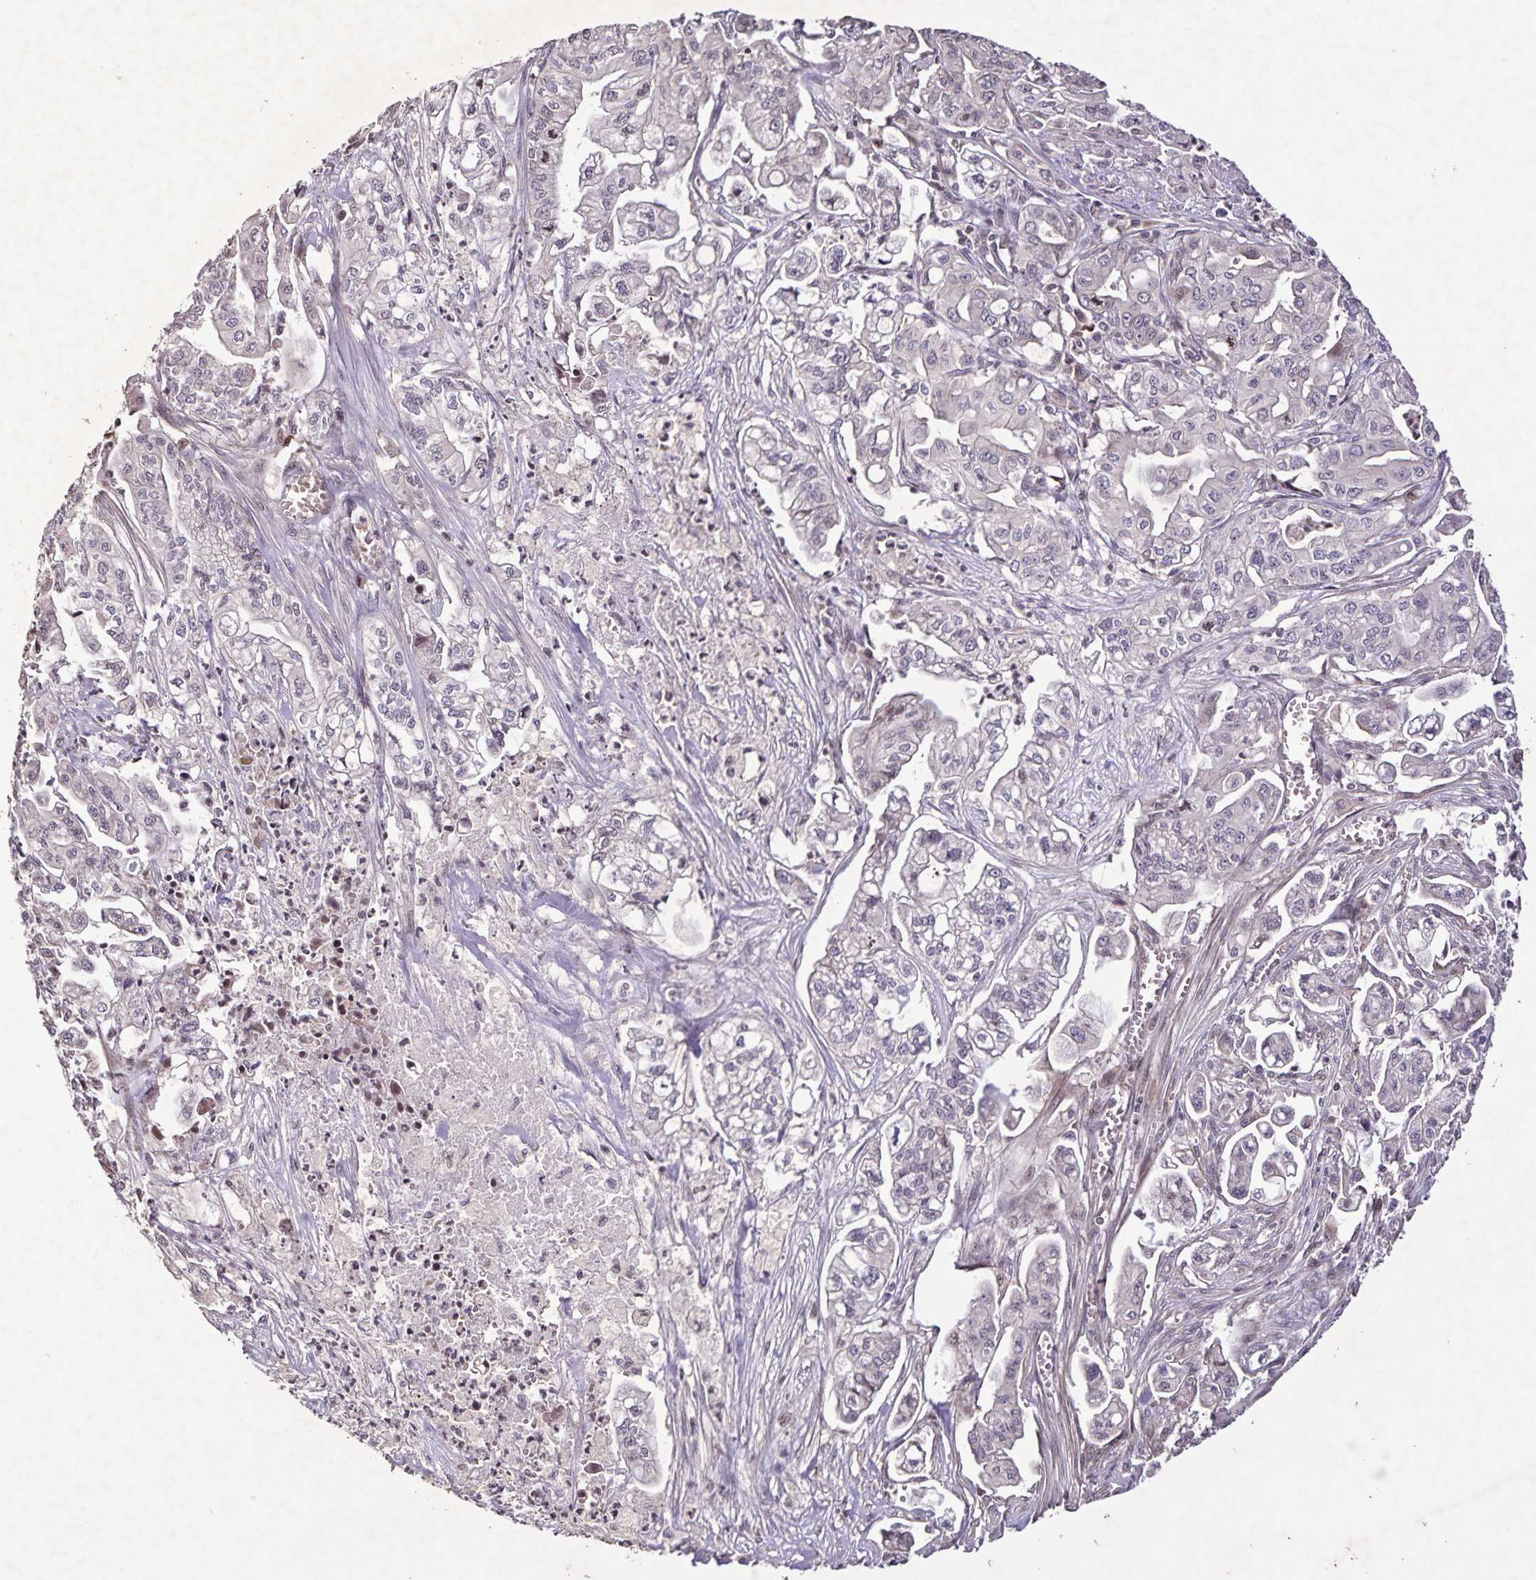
{"staining": {"intensity": "negative", "quantity": "none", "location": "none"}, "tissue": "pancreatic cancer", "cell_type": "Tumor cells", "image_type": "cancer", "snomed": [{"axis": "morphology", "description": "Adenocarcinoma, NOS"}, {"axis": "topography", "description": "Pancreas"}], "caption": "Immunohistochemistry (IHC) histopathology image of neoplastic tissue: adenocarcinoma (pancreatic) stained with DAB (3,3'-diaminobenzidine) displays no significant protein expression in tumor cells.", "gene": "GDF2", "patient": {"sex": "male", "age": 68}}